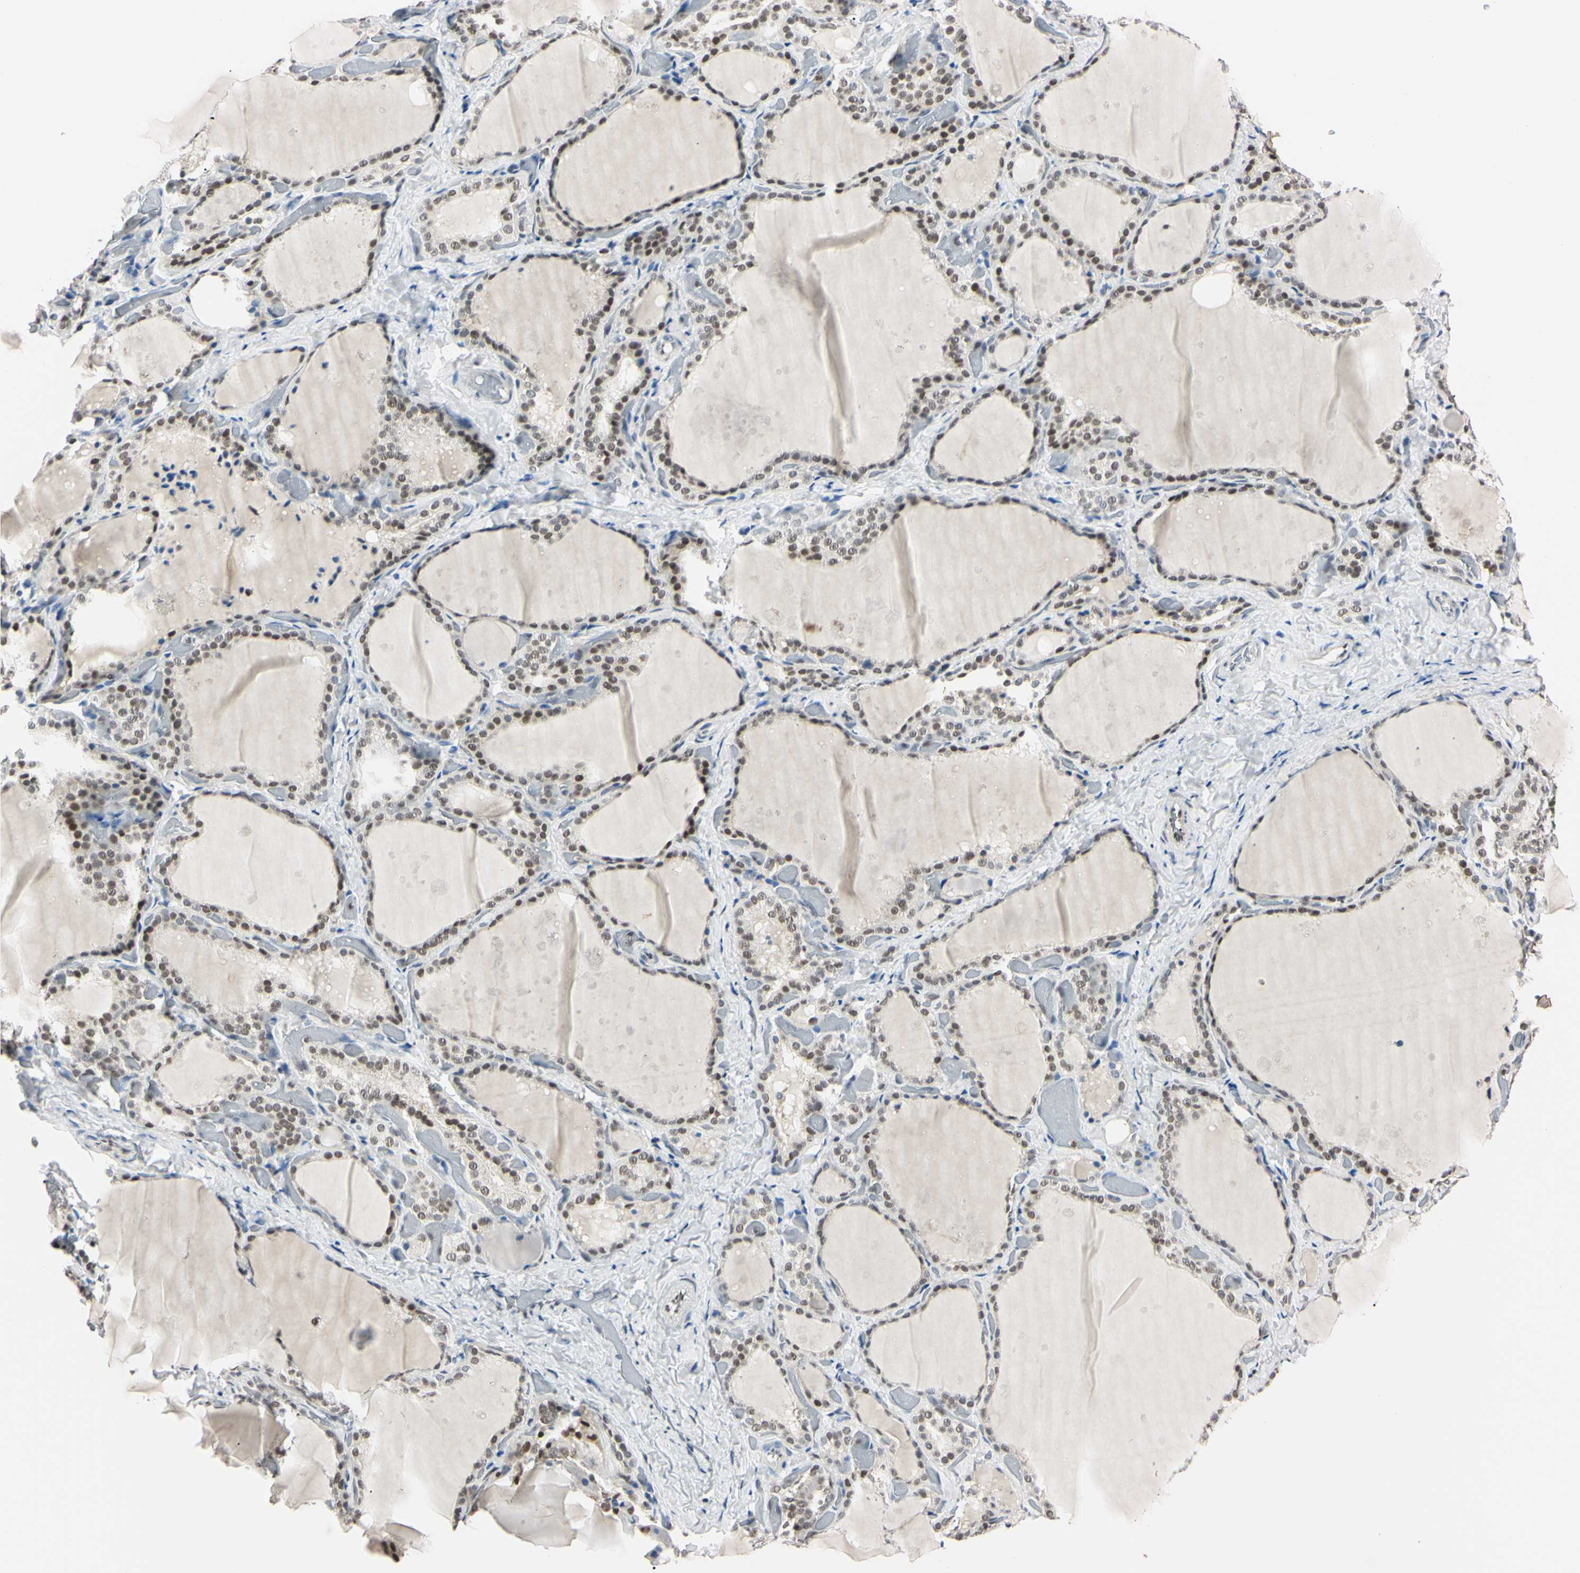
{"staining": {"intensity": "moderate", "quantity": "25%-75%", "location": "nuclear"}, "tissue": "thyroid gland", "cell_type": "Glandular cells", "image_type": "normal", "snomed": [{"axis": "morphology", "description": "Normal tissue, NOS"}, {"axis": "topography", "description": "Thyroid gland"}], "caption": "This histopathology image exhibits IHC staining of unremarkable thyroid gland, with medium moderate nuclear positivity in approximately 25%-75% of glandular cells.", "gene": "C1orf174", "patient": {"sex": "female", "age": 44}}